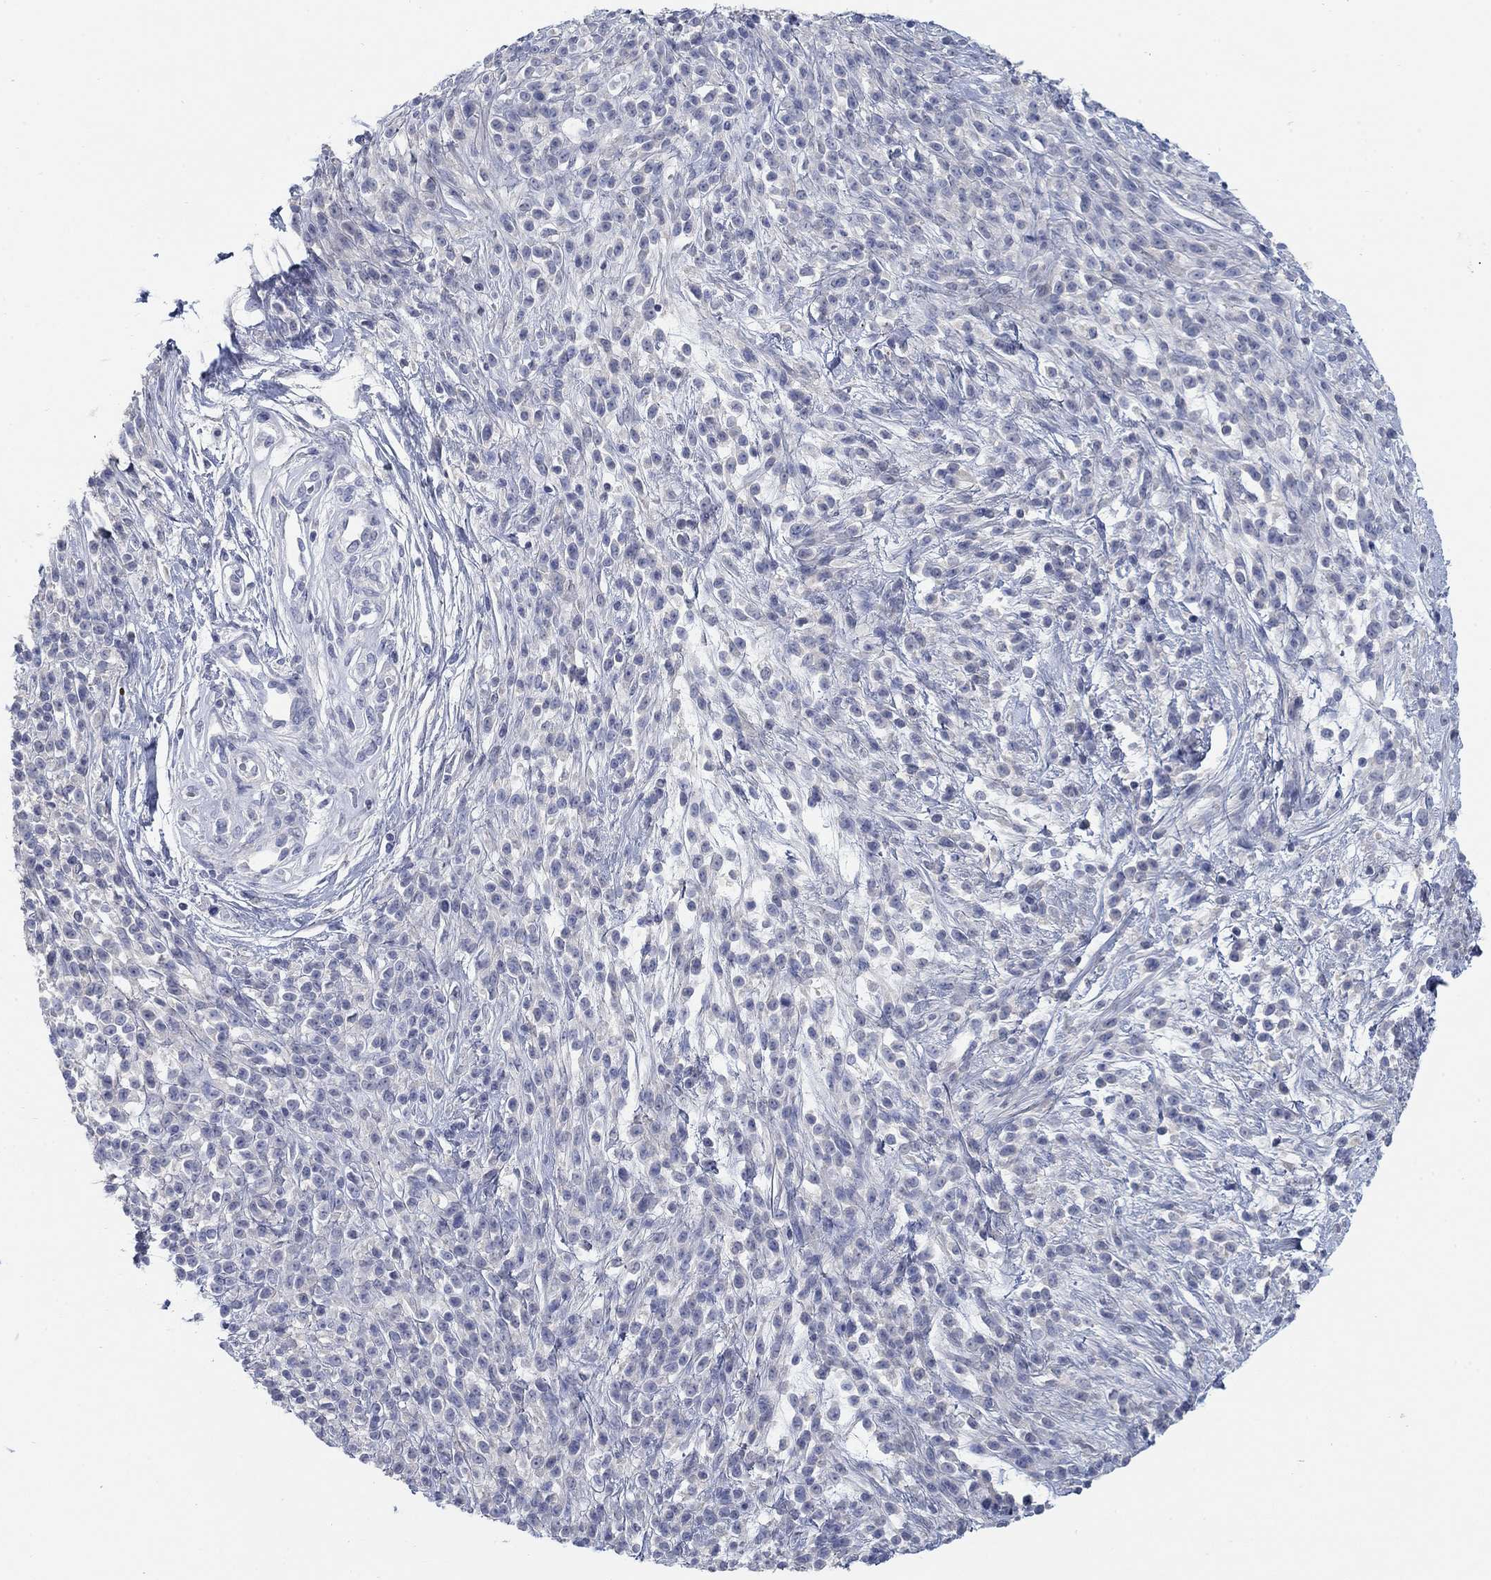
{"staining": {"intensity": "negative", "quantity": "none", "location": "none"}, "tissue": "melanoma", "cell_type": "Tumor cells", "image_type": "cancer", "snomed": [{"axis": "morphology", "description": "Malignant melanoma, NOS"}, {"axis": "topography", "description": "Skin"}, {"axis": "topography", "description": "Skin of trunk"}], "caption": "DAB (3,3'-diaminobenzidine) immunohistochemical staining of melanoma reveals no significant staining in tumor cells.", "gene": "TMEM249", "patient": {"sex": "male", "age": 74}}